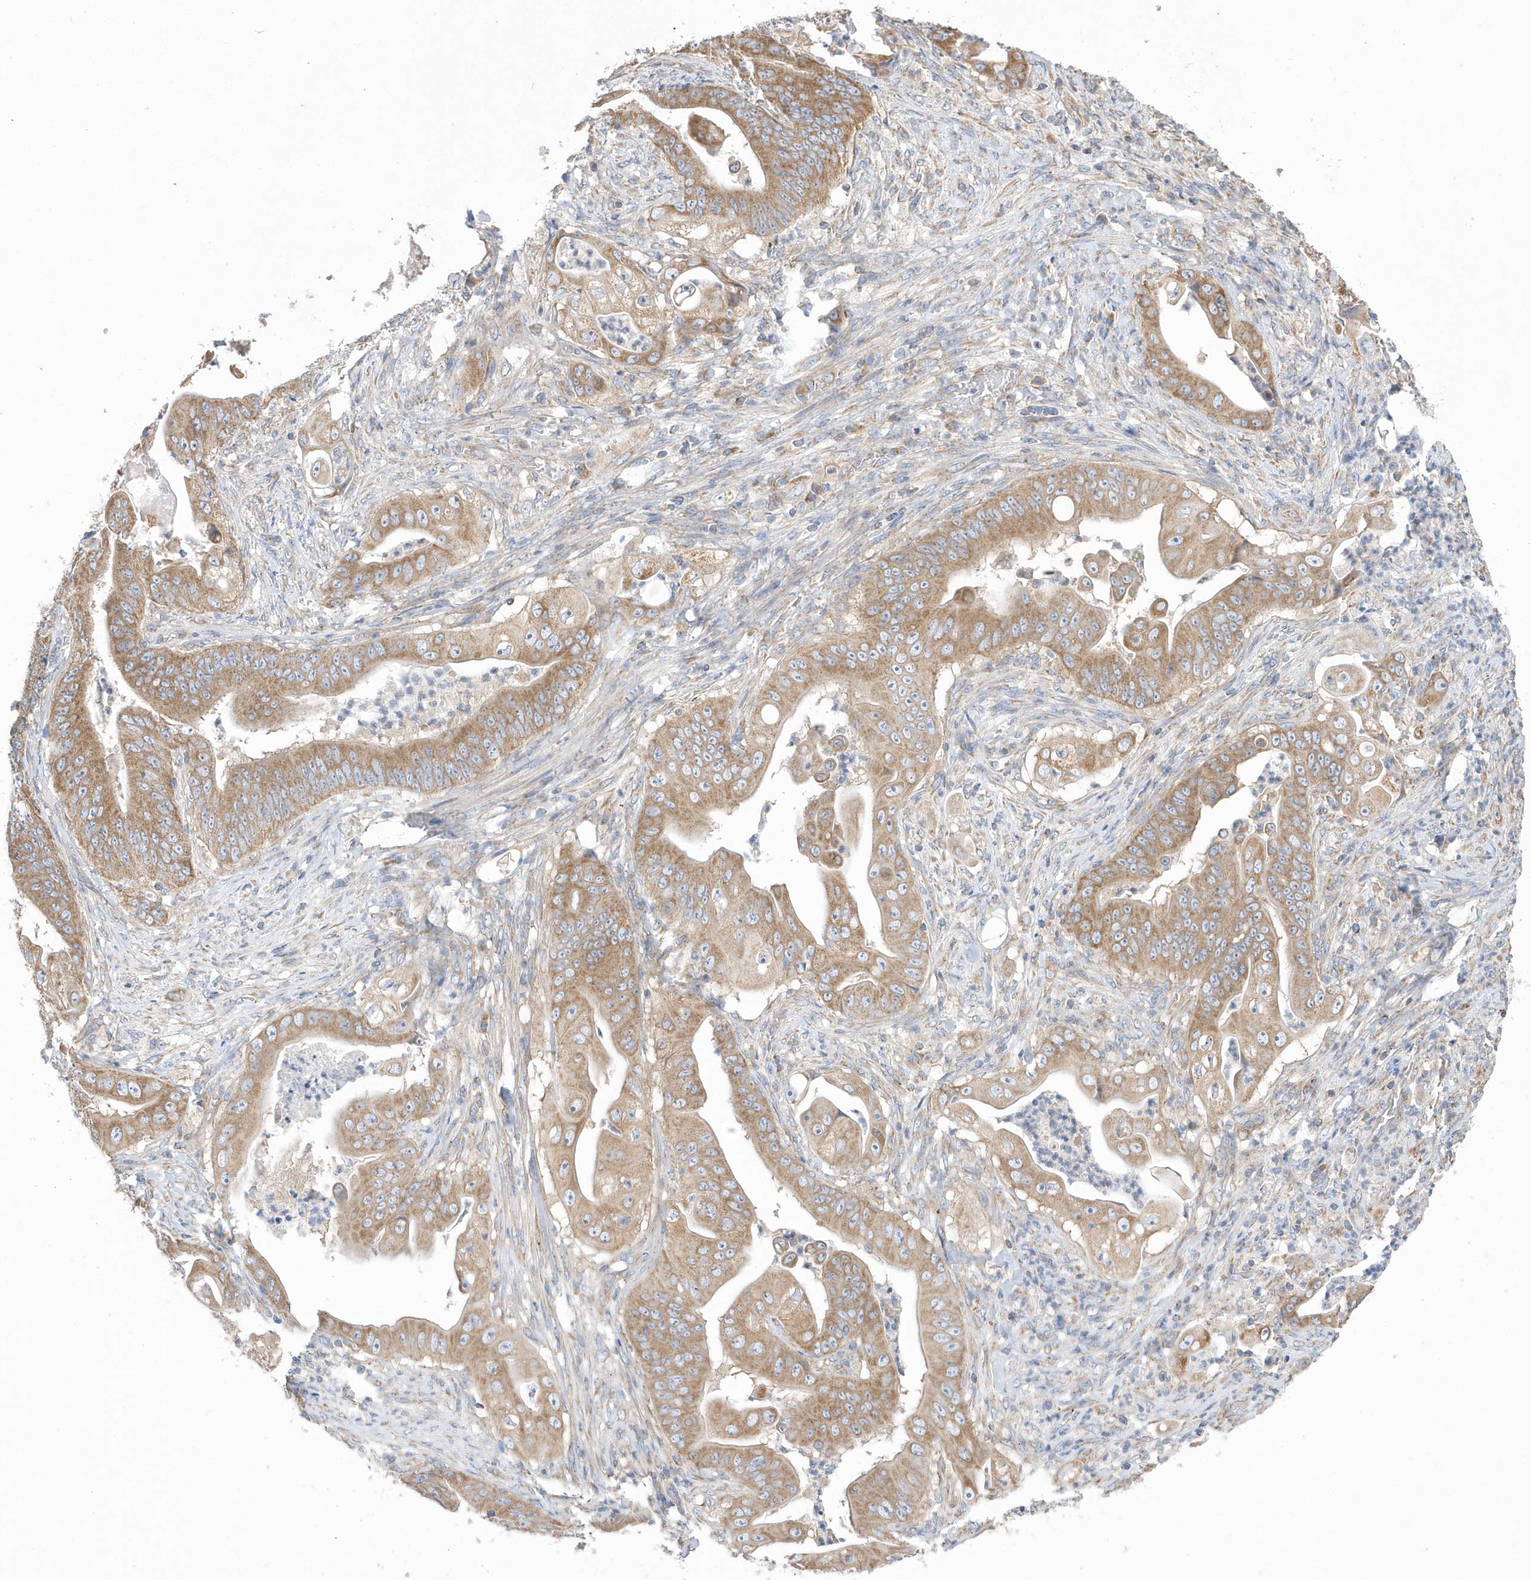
{"staining": {"intensity": "moderate", "quantity": ">75%", "location": "cytoplasmic/membranous"}, "tissue": "stomach cancer", "cell_type": "Tumor cells", "image_type": "cancer", "snomed": [{"axis": "morphology", "description": "Adenocarcinoma, NOS"}, {"axis": "topography", "description": "Stomach"}], "caption": "Stomach adenocarcinoma stained with IHC reveals moderate cytoplasmic/membranous expression in approximately >75% of tumor cells.", "gene": "SPATA5", "patient": {"sex": "female", "age": 73}}